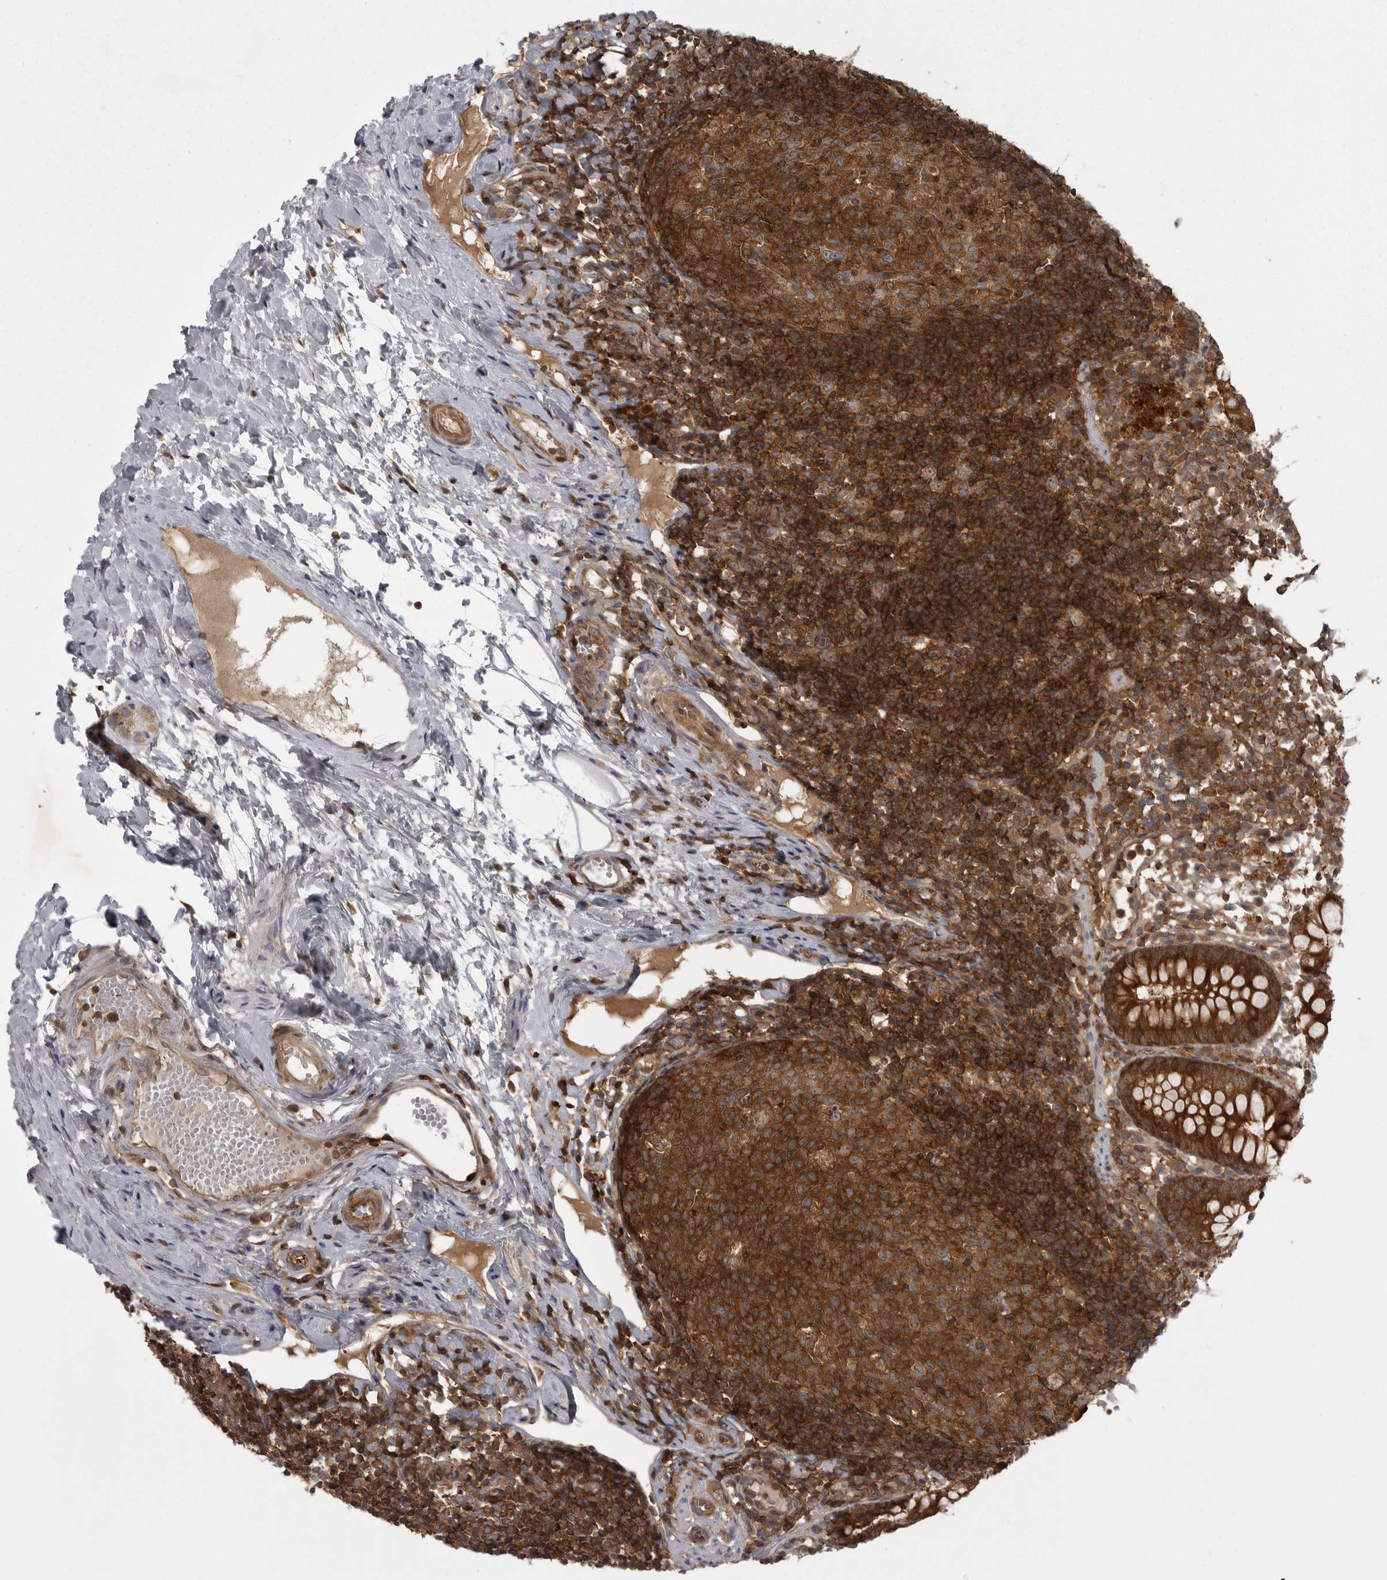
{"staining": {"intensity": "strong", "quantity": ">75%", "location": "cytoplasmic/membranous"}, "tissue": "appendix", "cell_type": "Glandular cells", "image_type": "normal", "snomed": [{"axis": "morphology", "description": "Normal tissue, NOS"}, {"axis": "topography", "description": "Appendix"}], "caption": "Normal appendix was stained to show a protein in brown. There is high levels of strong cytoplasmic/membranous expression in about >75% of glandular cells. (DAB (3,3'-diaminobenzidine) IHC, brown staining for protein, blue staining for nuclei).", "gene": "STK24", "patient": {"sex": "female", "age": 20}}